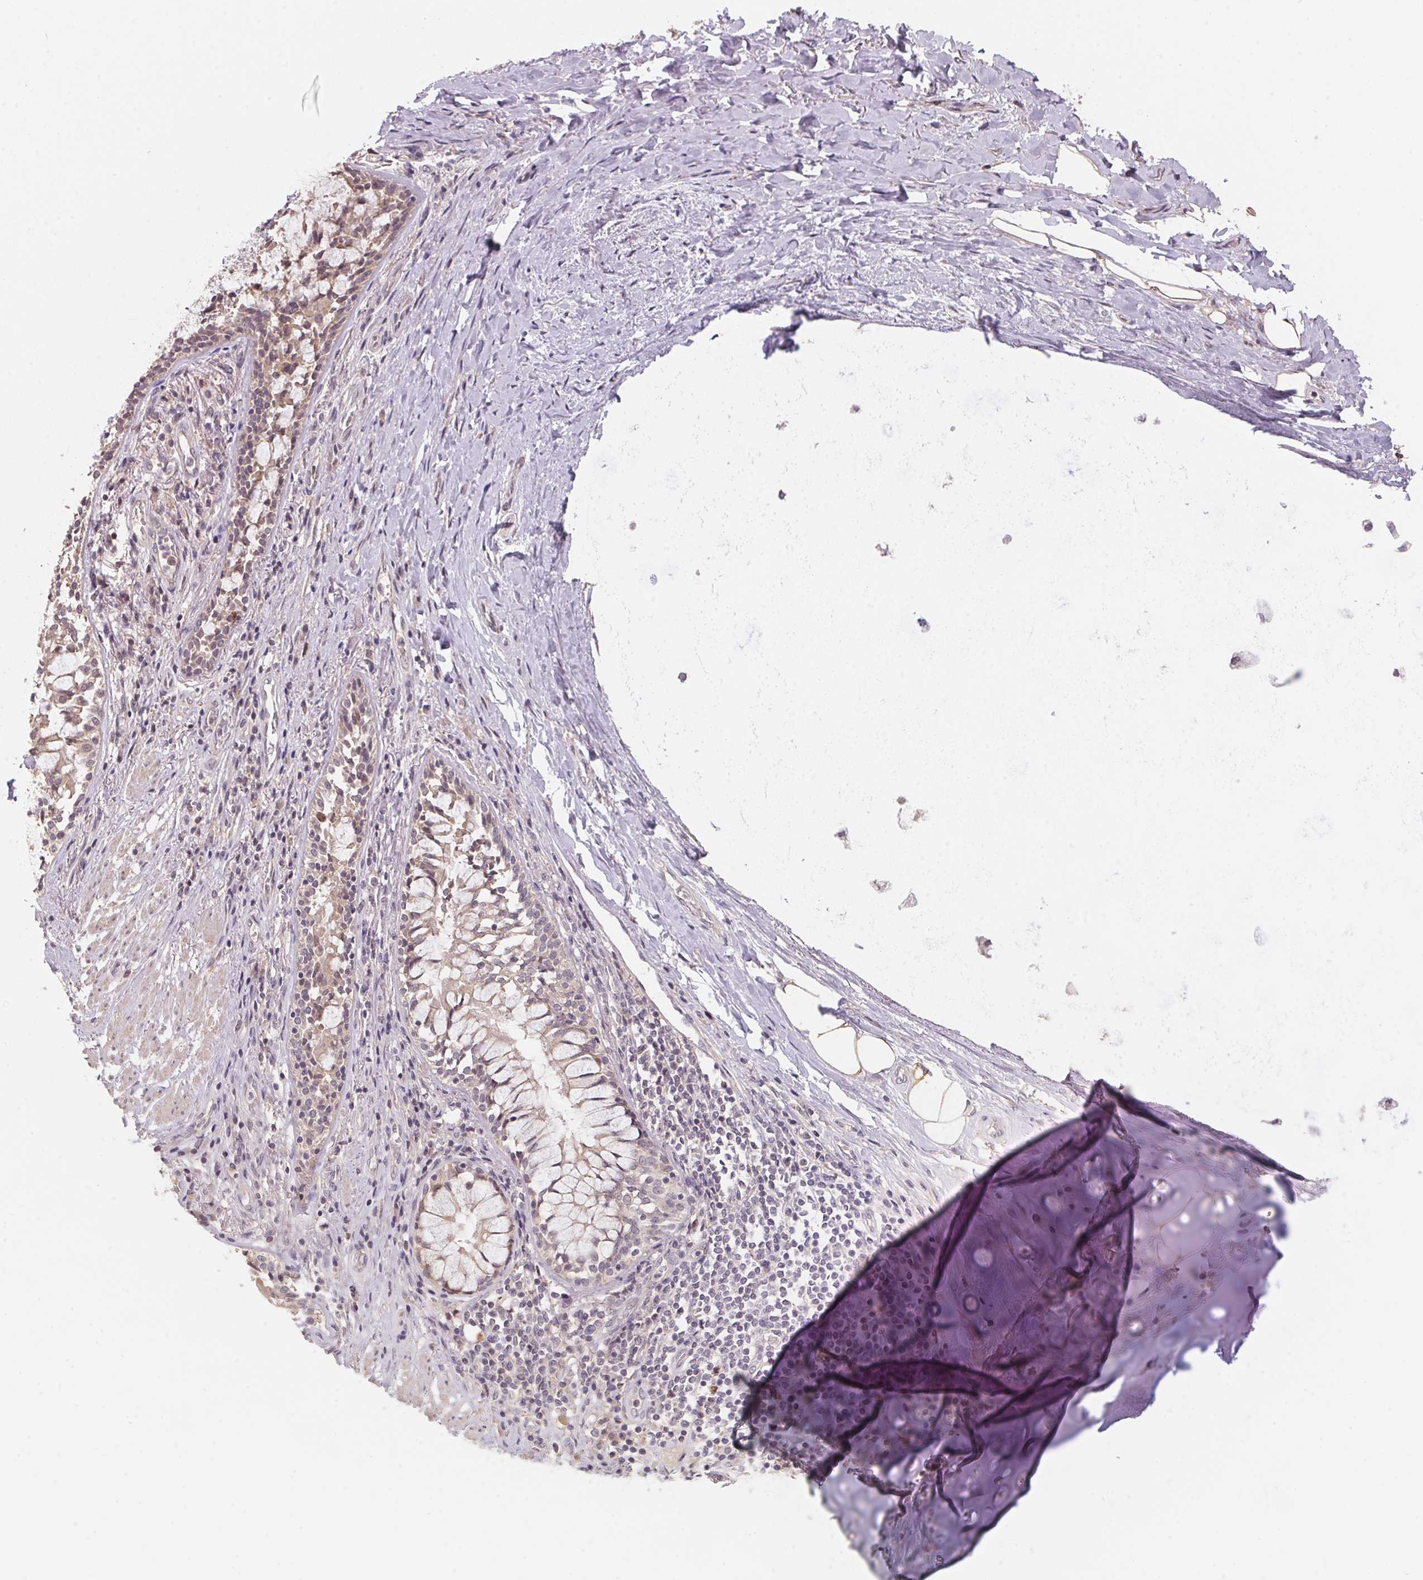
{"staining": {"intensity": "negative", "quantity": "none", "location": "none"}, "tissue": "adipose tissue", "cell_type": "Adipocytes", "image_type": "normal", "snomed": [{"axis": "morphology", "description": "Normal tissue, NOS"}, {"axis": "topography", "description": "Cartilage tissue"}, {"axis": "topography", "description": "Bronchus"}], "caption": "An image of adipose tissue stained for a protein exhibits no brown staining in adipocytes. The staining was performed using DAB (3,3'-diaminobenzidine) to visualize the protein expression in brown, while the nuclei were stained in blue with hematoxylin (Magnification: 20x).", "gene": "KIFC1", "patient": {"sex": "male", "age": 64}}